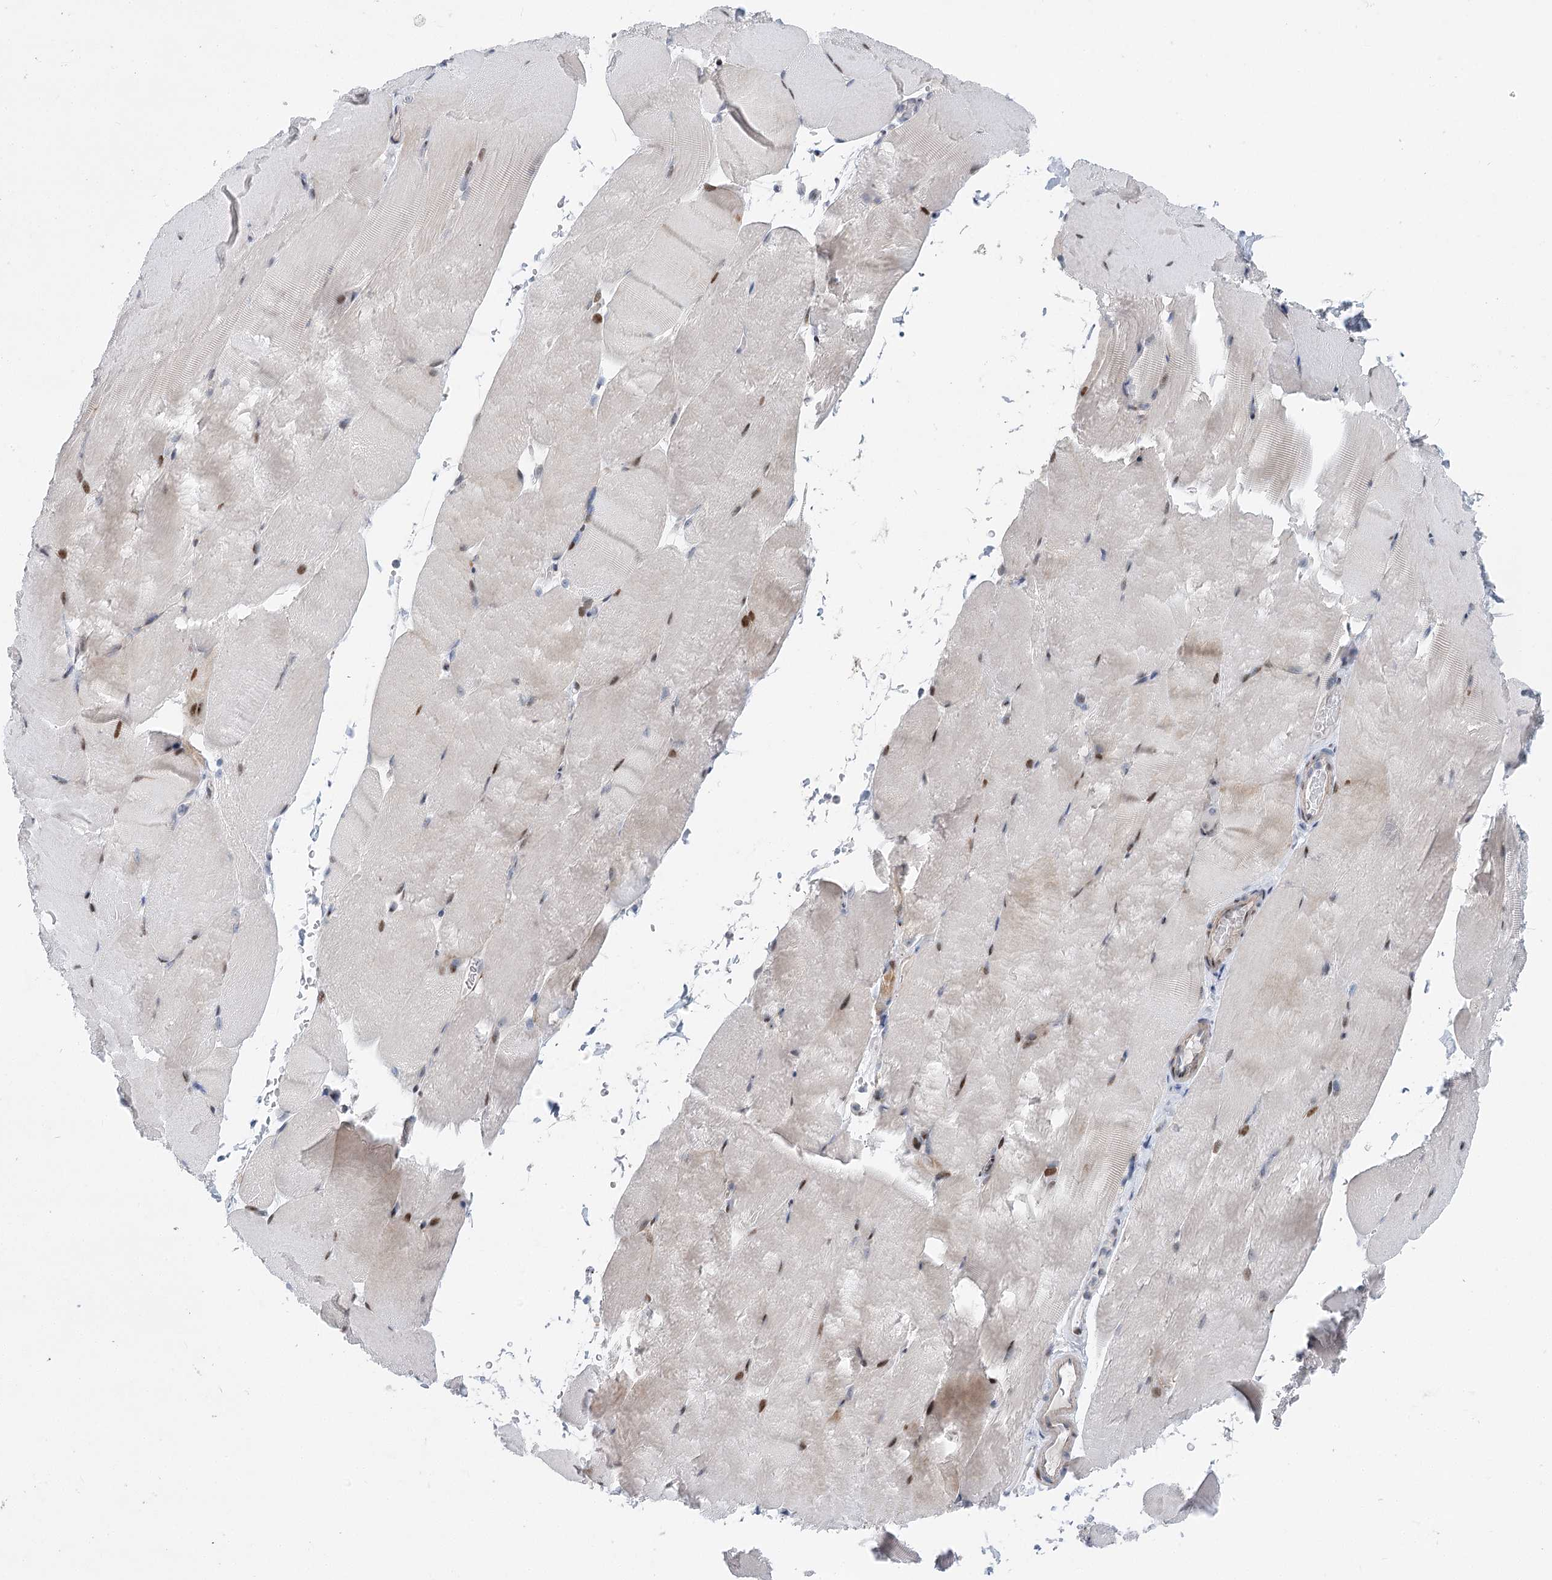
{"staining": {"intensity": "moderate", "quantity": ">75%", "location": "nuclear"}, "tissue": "skeletal muscle", "cell_type": "Myocytes", "image_type": "normal", "snomed": [{"axis": "morphology", "description": "Normal tissue, NOS"}, {"axis": "topography", "description": "Skeletal muscle"}, {"axis": "topography", "description": "Parathyroid gland"}], "caption": "Human skeletal muscle stained with a brown dye exhibits moderate nuclear positive positivity in about >75% of myocytes.", "gene": "CAMTA1", "patient": {"sex": "female", "age": 37}}